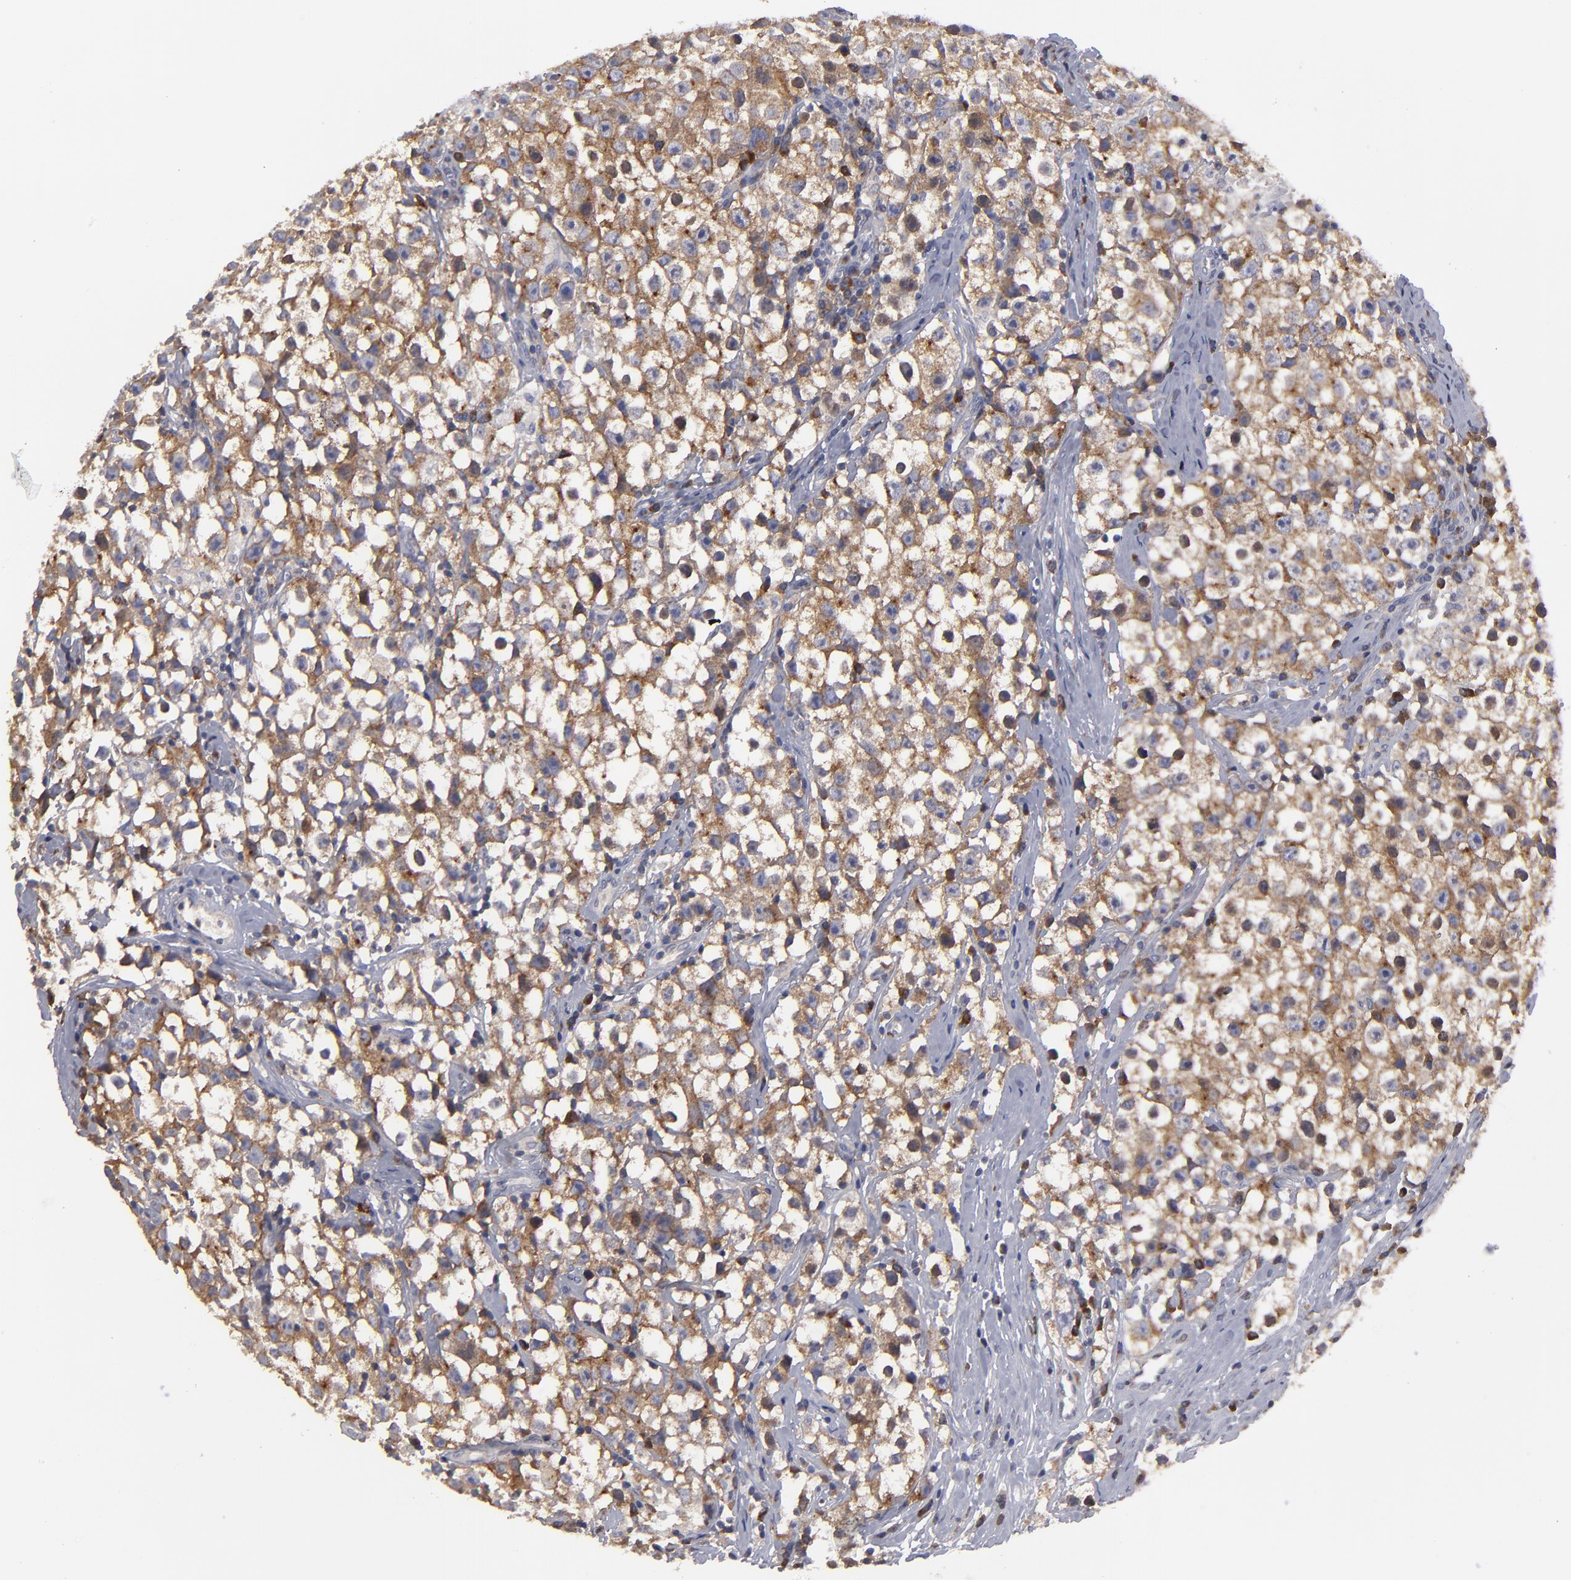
{"staining": {"intensity": "strong", "quantity": ">75%", "location": "cytoplasmic/membranous"}, "tissue": "testis cancer", "cell_type": "Tumor cells", "image_type": "cancer", "snomed": [{"axis": "morphology", "description": "Seminoma, NOS"}, {"axis": "topography", "description": "Testis"}], "caption": "Seminoma (testis) was stained to show a protein in brown. There is high levels of strong cytoplasmic/membranous staining in approximately >75% of tumor cells.", "gene": "CEP97", "patient": {"sex": "male", "age": 35}}